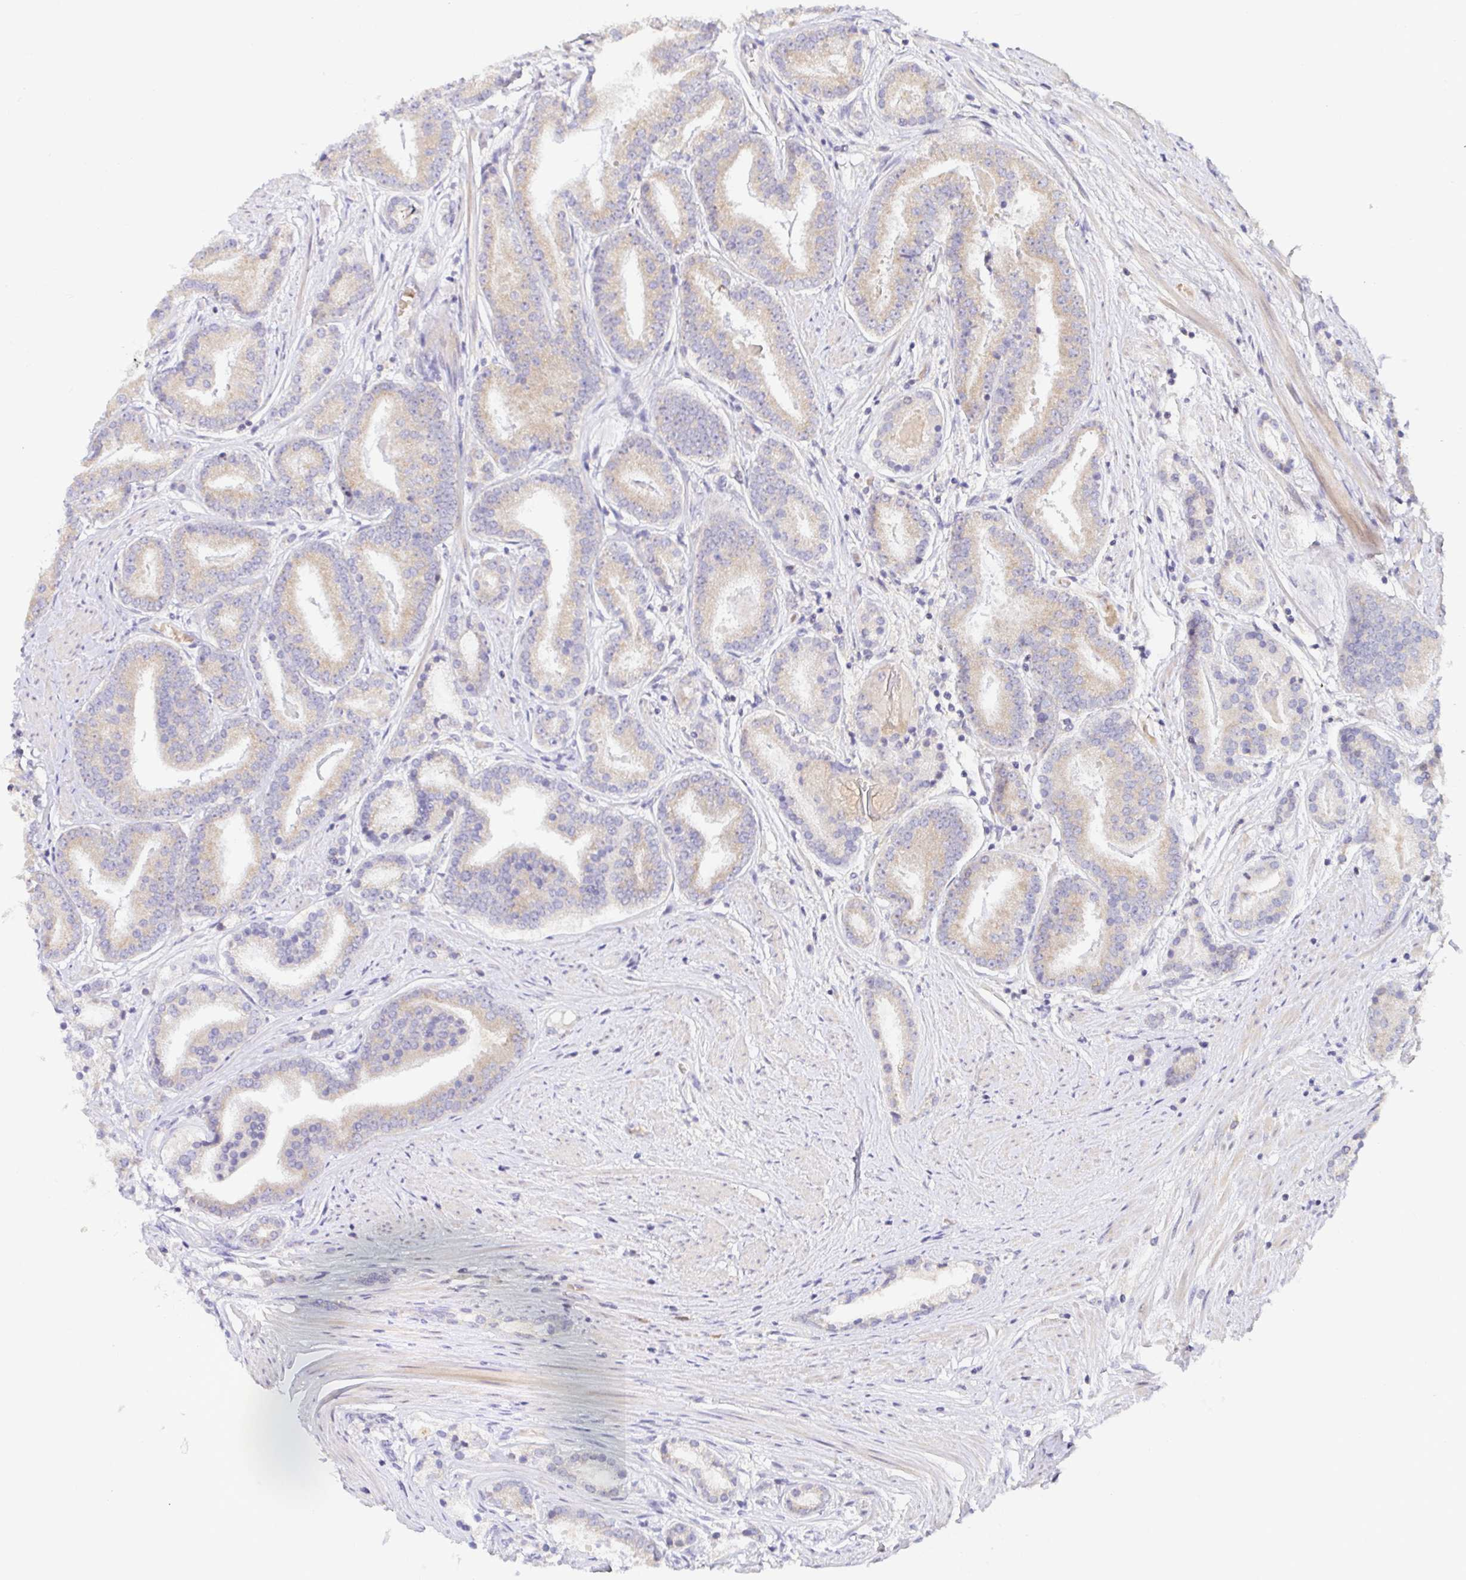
{"staining": {"intensity": "weak", "quantity": "25%-75%", "location": "cytoplasmic/membranous"}, "tissue": "prostate cancer", "cell_type": "Tumor cells", "image_type": "cancer", "snomed": [{"axis": "morphology", "description": "Adenocarcinoma, High grade"}, {"axis": "topography", "description": "Prostate"}], "caption": "The micrograph displays immunohistochemical staining of prostate cancer. There is weak cytoplasmic/membranous staining is present in approximately 25%-75% of tumor cells.", "gene": "LARP1", "patient": {"sex": "male", "age": 63}}